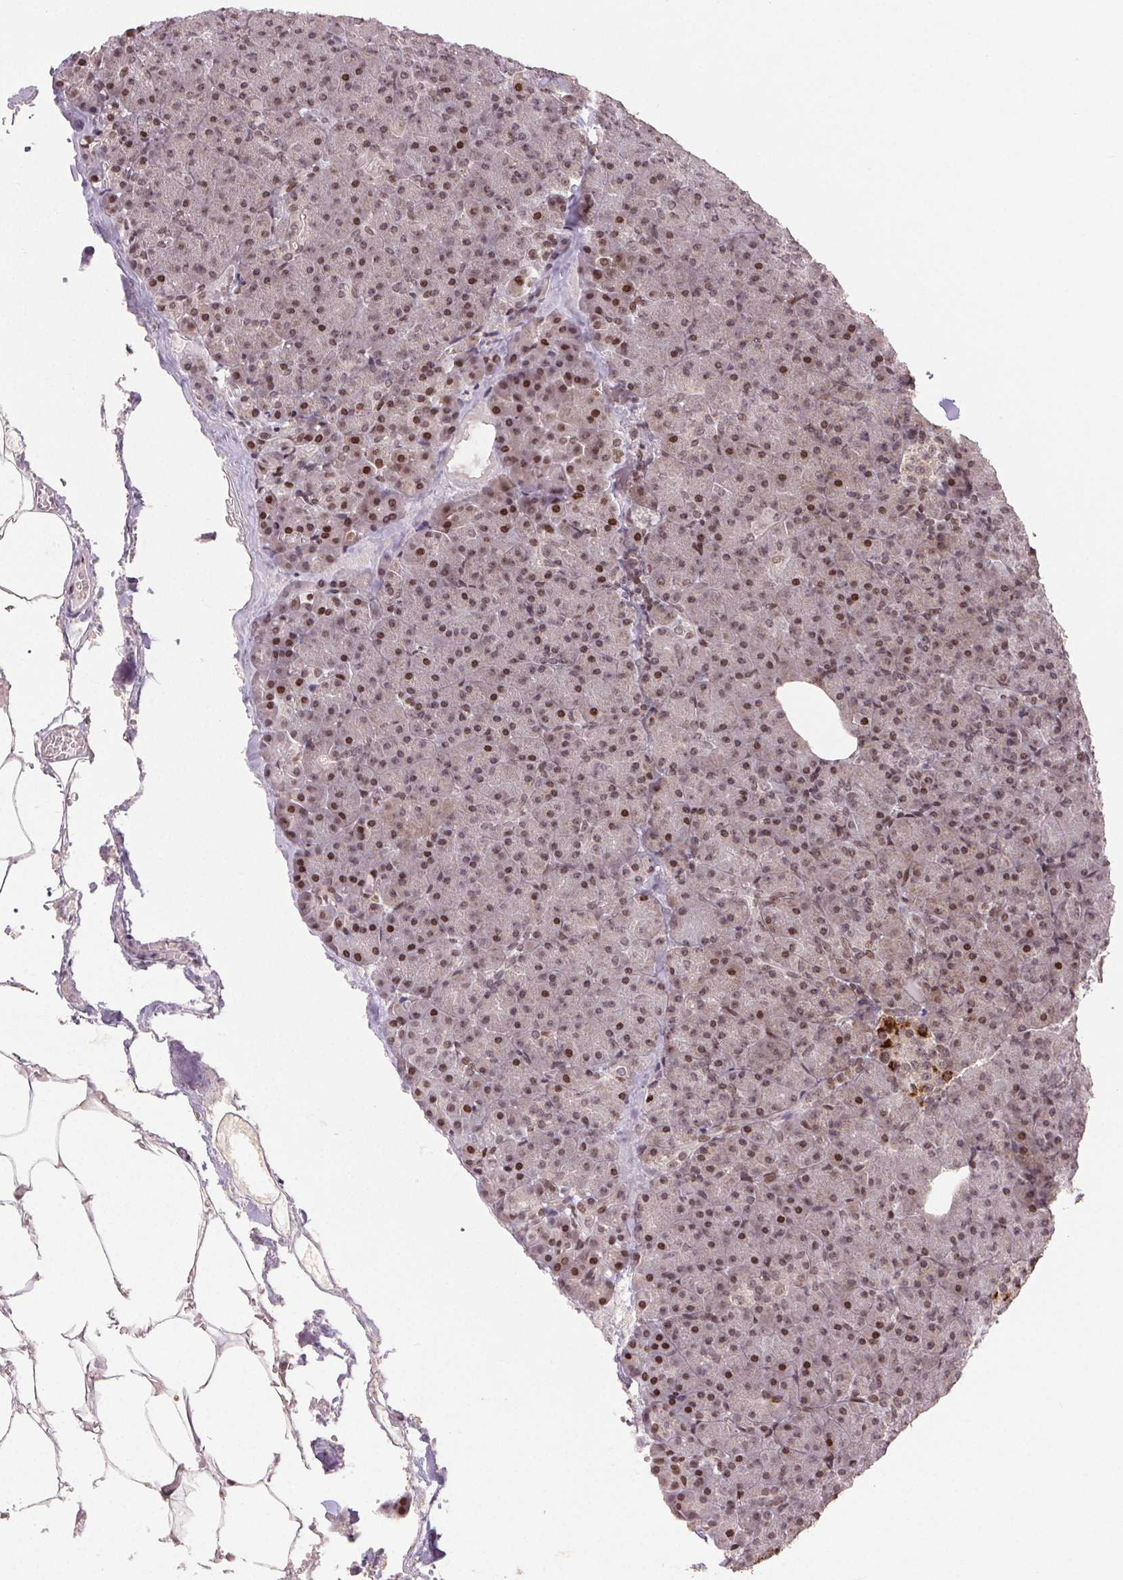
{"staining": {"intensity": "moderate", "quantity": ">75%", "location": "nuclear"}, "tissue": "pancreas", "cell_type": "Exocrine glandular cells", "image_type": "normal", "snomed": [{"axis": "morphology", "description": "Normal tissue, NOS"}, {"axis": "topography", "description": "Pancreas"}], "caption": "This micrograph shows immunohistochemistry staining of benign human pancreas, with medium moderate nuclear staining in approximately >75% of exocrine glandular cells.", "gene": "MAPKAPK2", "patient": {"sex": "female", "age": 74}}